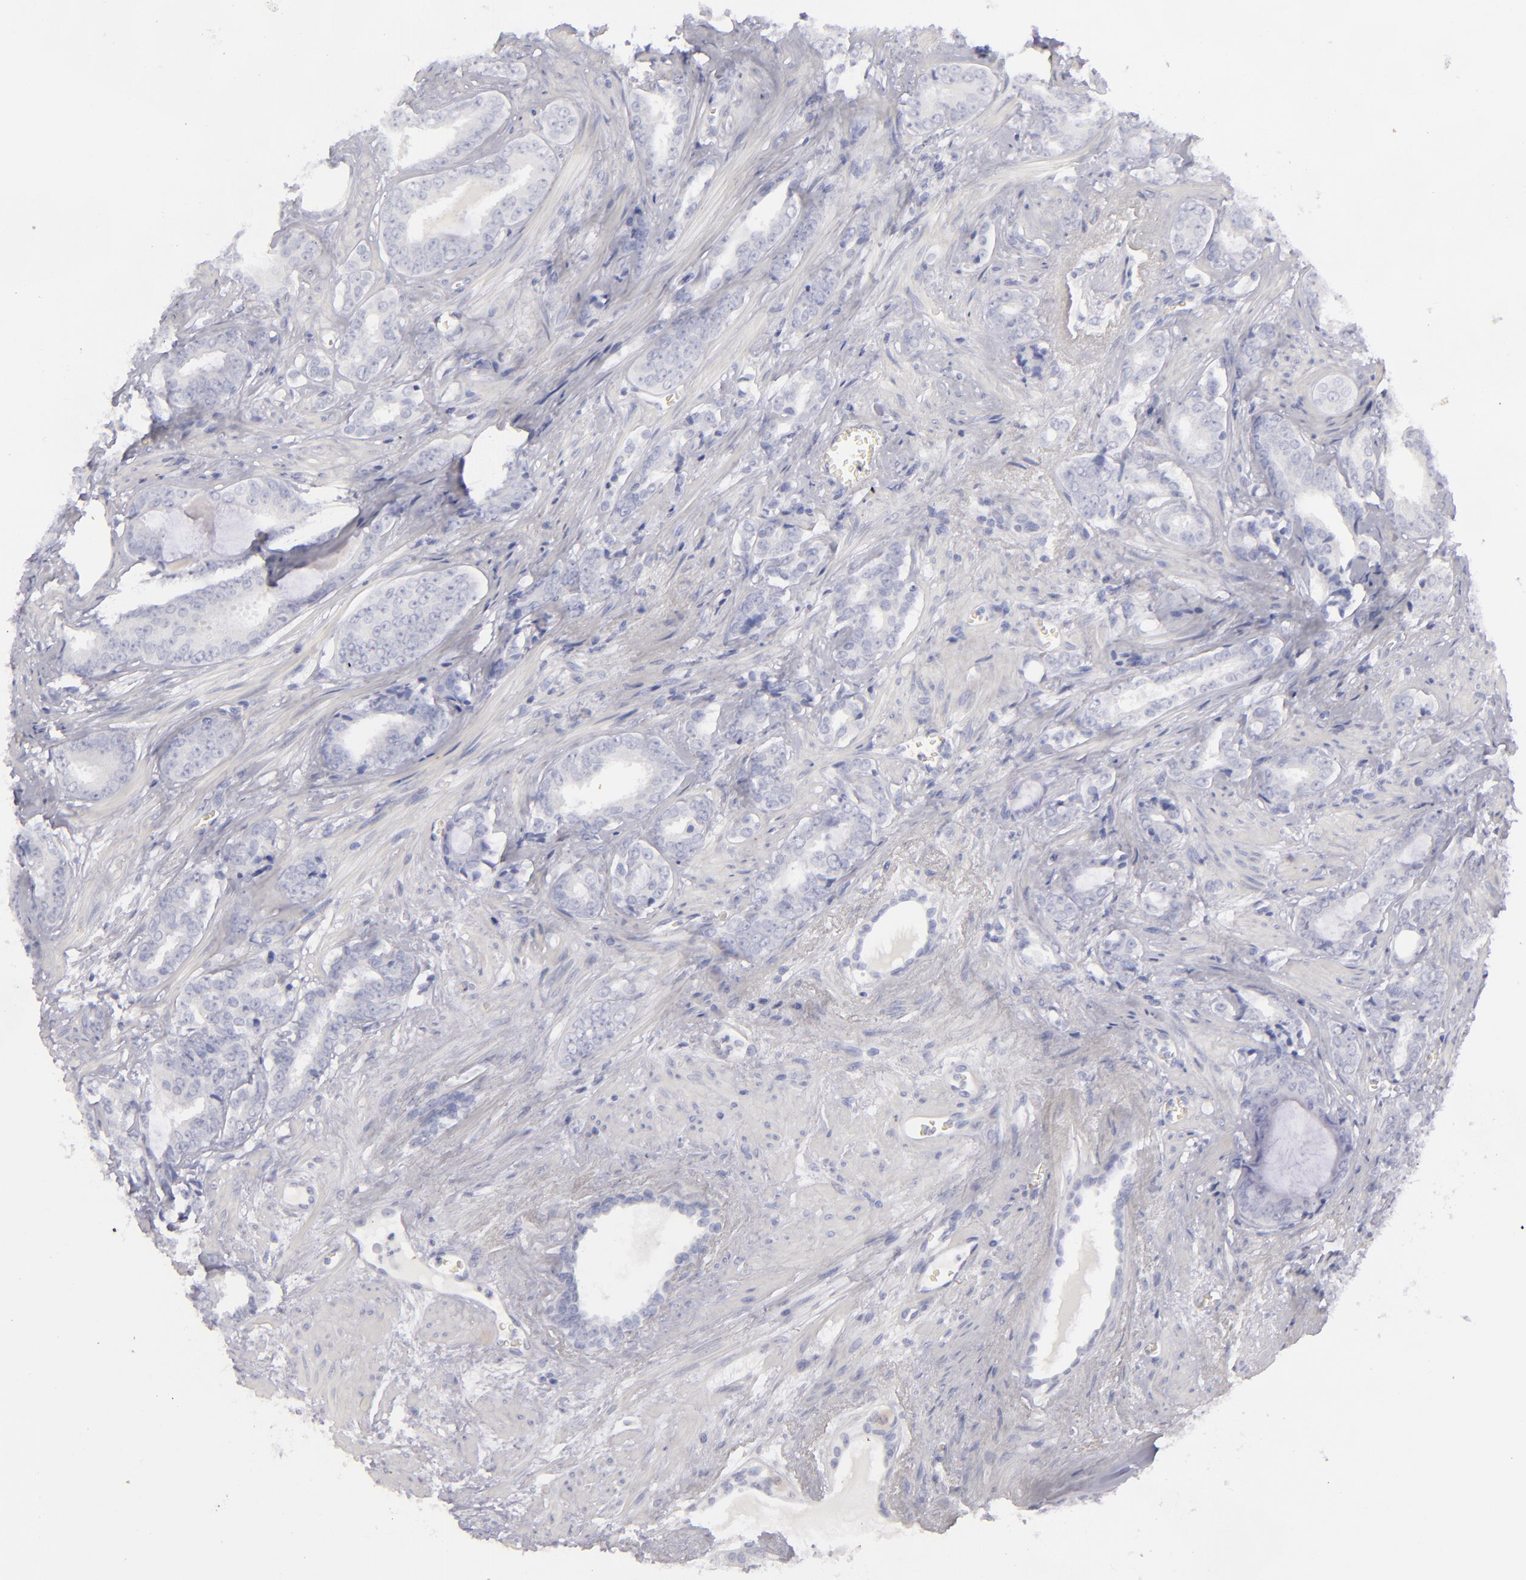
{"staining": {"intensity": "negative", "quantity": "none", "location": "none"}, "tissue": "prostate cancer", "cell_type": "Tumor cells", "image_type": "cancer", "snomed": [{"axis": "morphology", "description": "Adenocarcinoma, Medium grade"}, {"axis": "topography", "description": "Prostate"}], "caption": "Immunohistochemical staining of human prostate cancer shows no significant staining in tumor cells. Brightfield microscopy of immunohistochemistry (IHC) stained with DAB (brown) and hematoxylin (blue), captured at high magnification.", "gene": "CD22", "patient": {"sex": "male", "age": 79}}